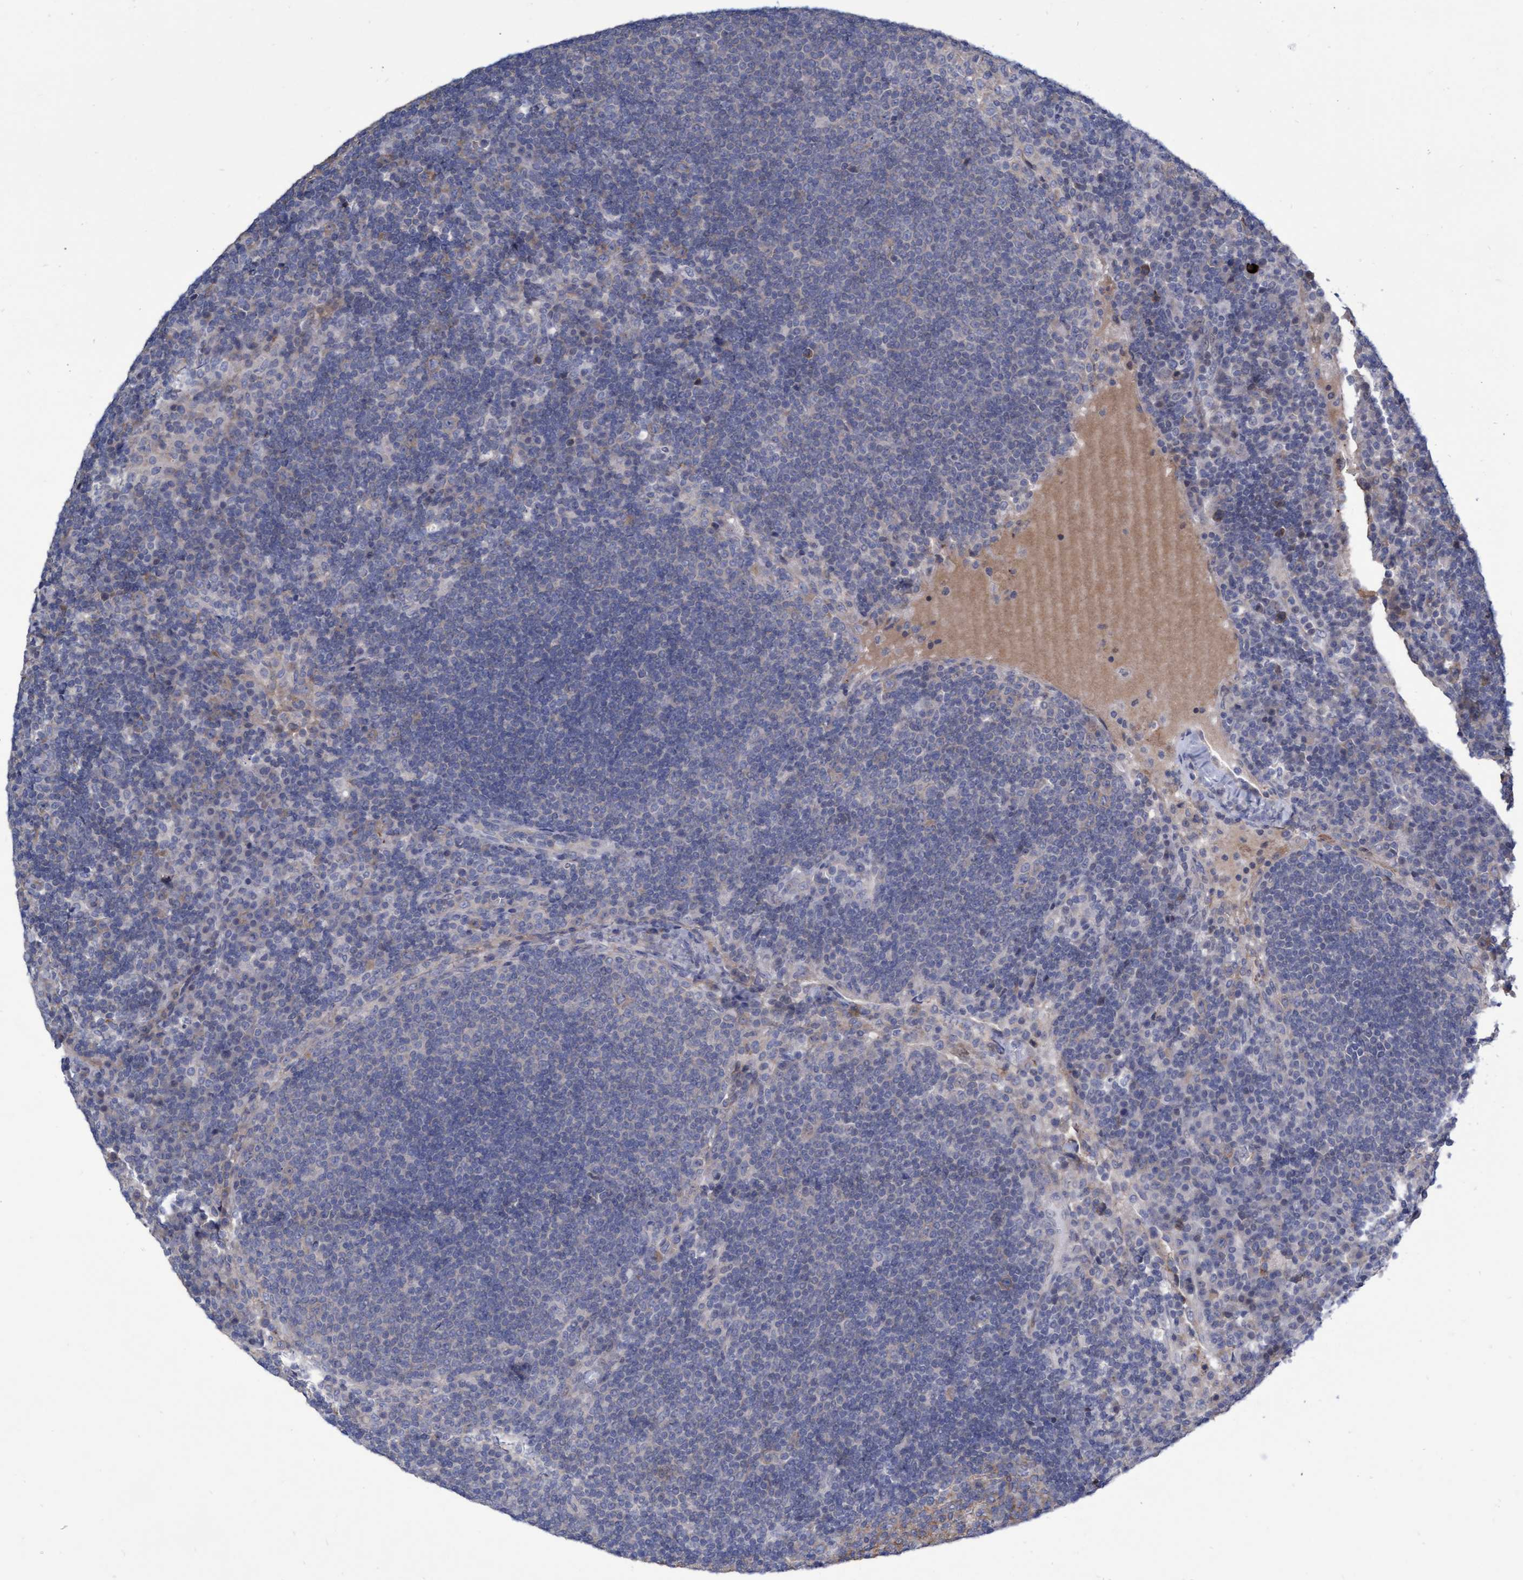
{"staining": {"intensity": "moderate", "quantity": ">75%", "location": "cytoplasmic/membranous"}, "tissue": "lymph node", "cell_type": "Germinal center cells", "image_type": "normal", "snomed": [{"axis": "morphology", "description": "Normal tissue, NOS"}, {"axis": "topography", "description": "Lymph node"}], "caption": "DAB (3,3'-diaminobenzidine) immunohistochemical staining of unremarkable human lymph node displays moderate cytoplasmic/membranous protein staining in about >75% of germinal center cells.", "gene": "ABCF2", "patient": {"sex": "female", "age": 53}}